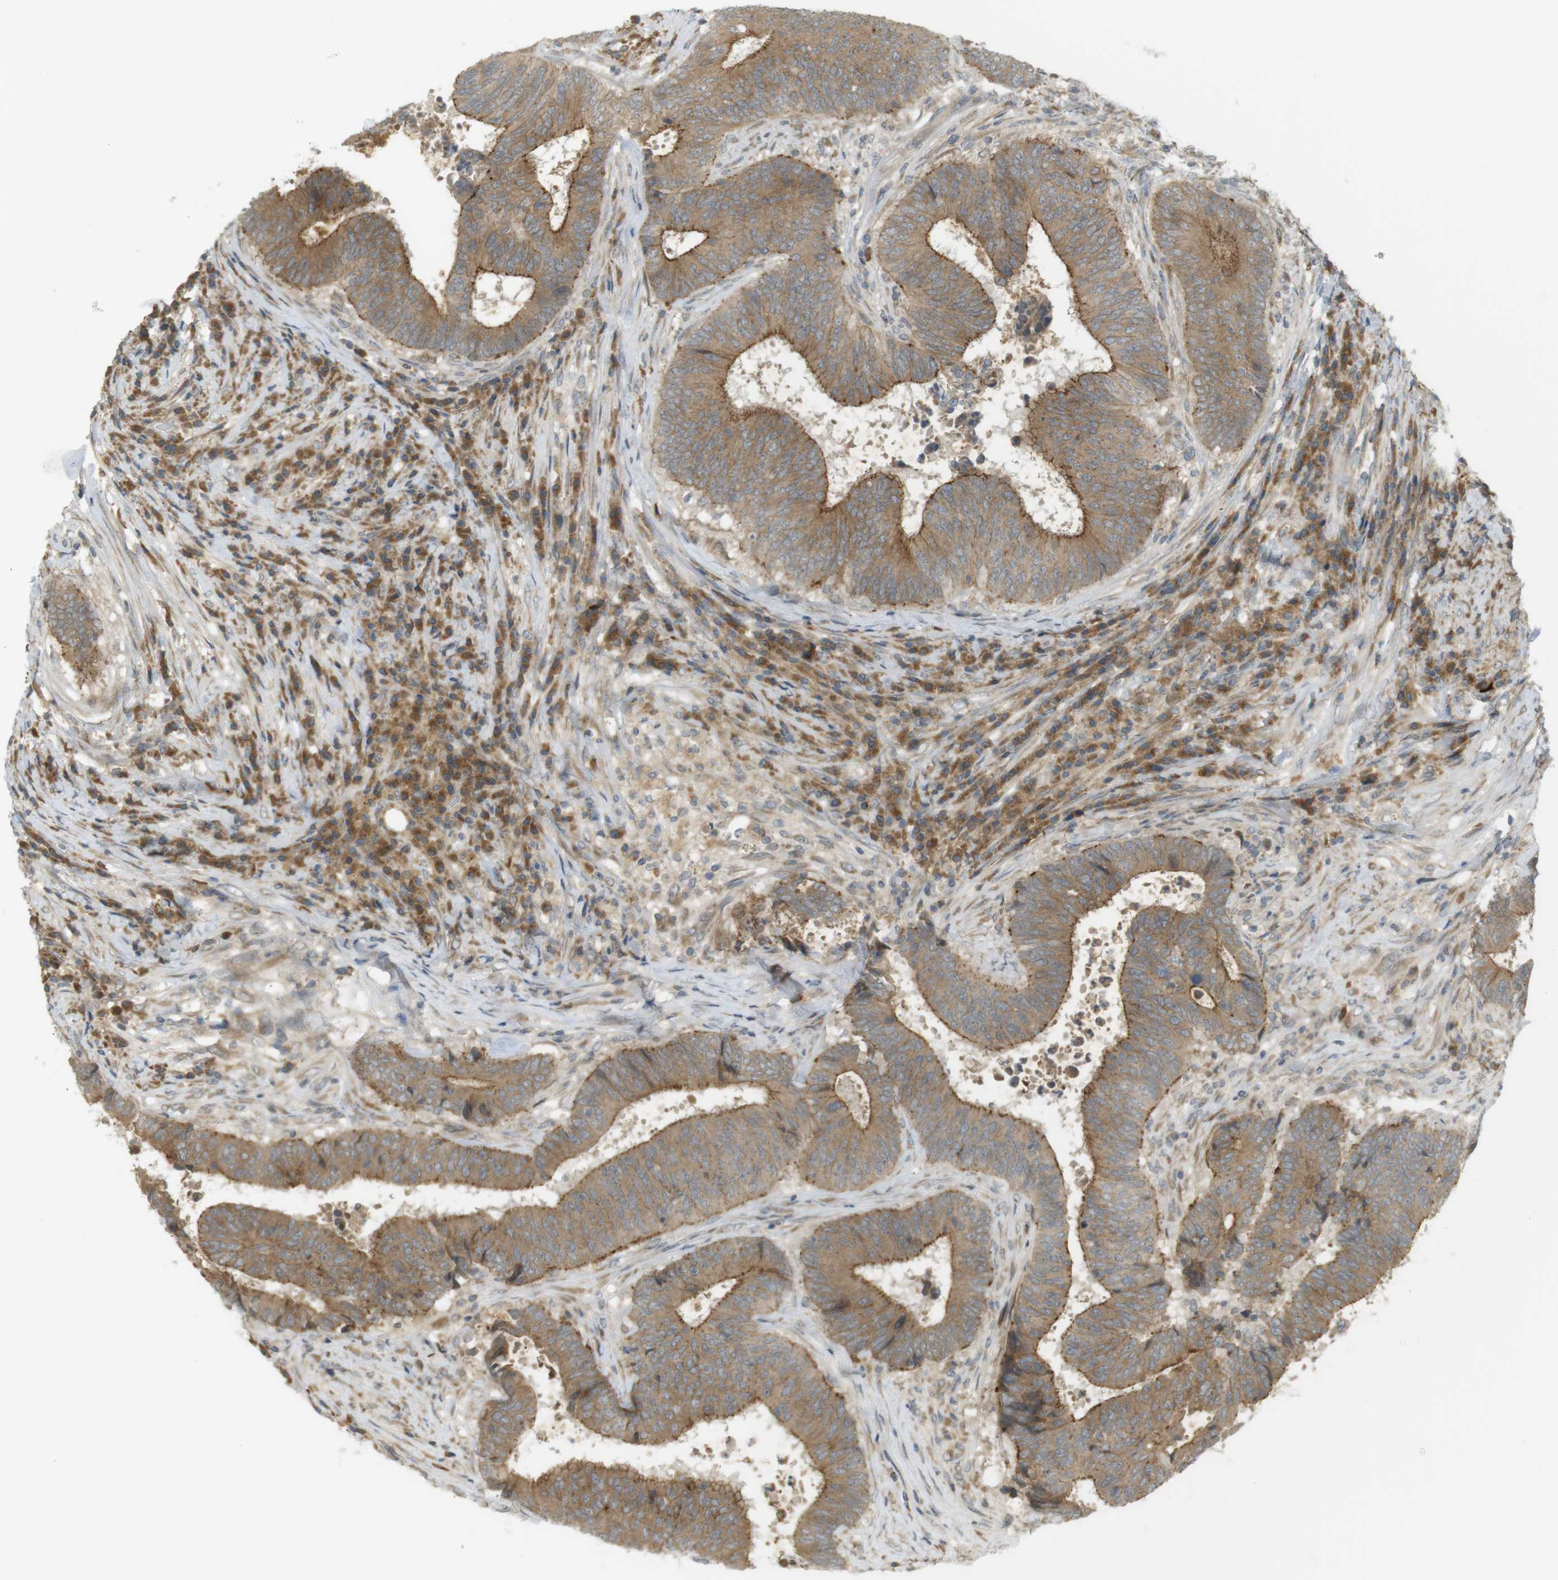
{"staining": {"intensity": "moderate", "quantity": ">75%", "location": "cytoplasmic/membranous"}, "tissue": "colorectal cancer", "cell_type": "Tumor cells", "image_type": "cancer", "snomed": [{"axis": "morphology", "description": "Adenocarcinoma, NOS"}, {"axis": "topography", "description": "Rectum"}], "caption": "Colorectal adenocarcinoma stained with a brown dye displays moderate cytoplasmic/membranous positive positivity in approximately >75% of tumor cells.", "gene": "CLRN3", "patient": {"sex": "male", "age": 72}}